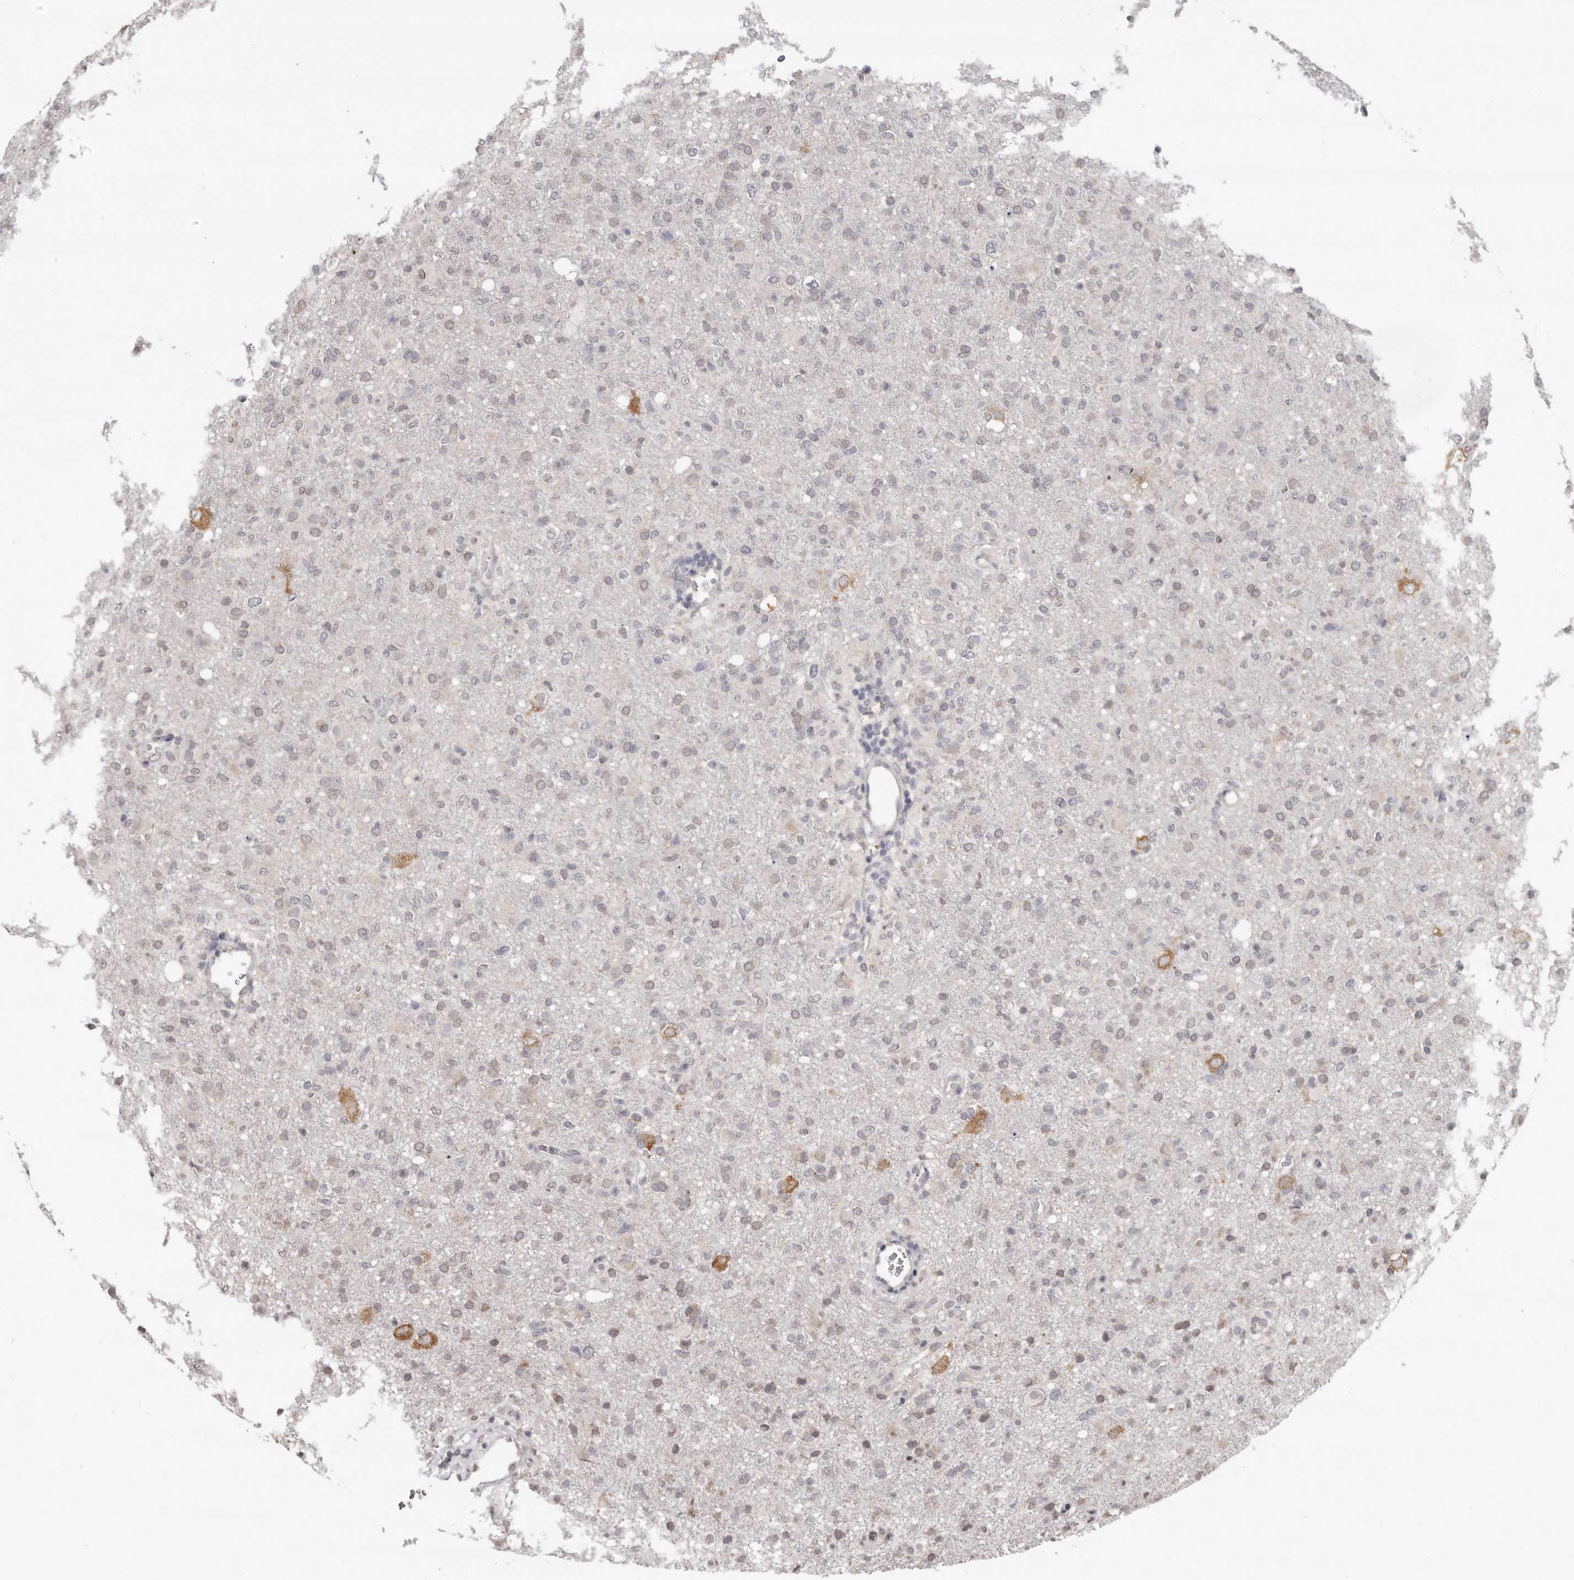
{"staining": {"intensity": "negative", "quantity": "none", "location": "none"}, "tissue": "glioma", "cell_type": "Tumor cells", "image_type": "cancer", "snomed": [{"axis": "morphology", "description": "Glioma, malignant, High grade"}, {"axis": "topography", "description": "Brain"}], "caption": "IHC of malignant high-grade glioma shows no positivity in tumor cells.", "gene": "LINGO2", "patient": {"sex": "female", "age": 57}}